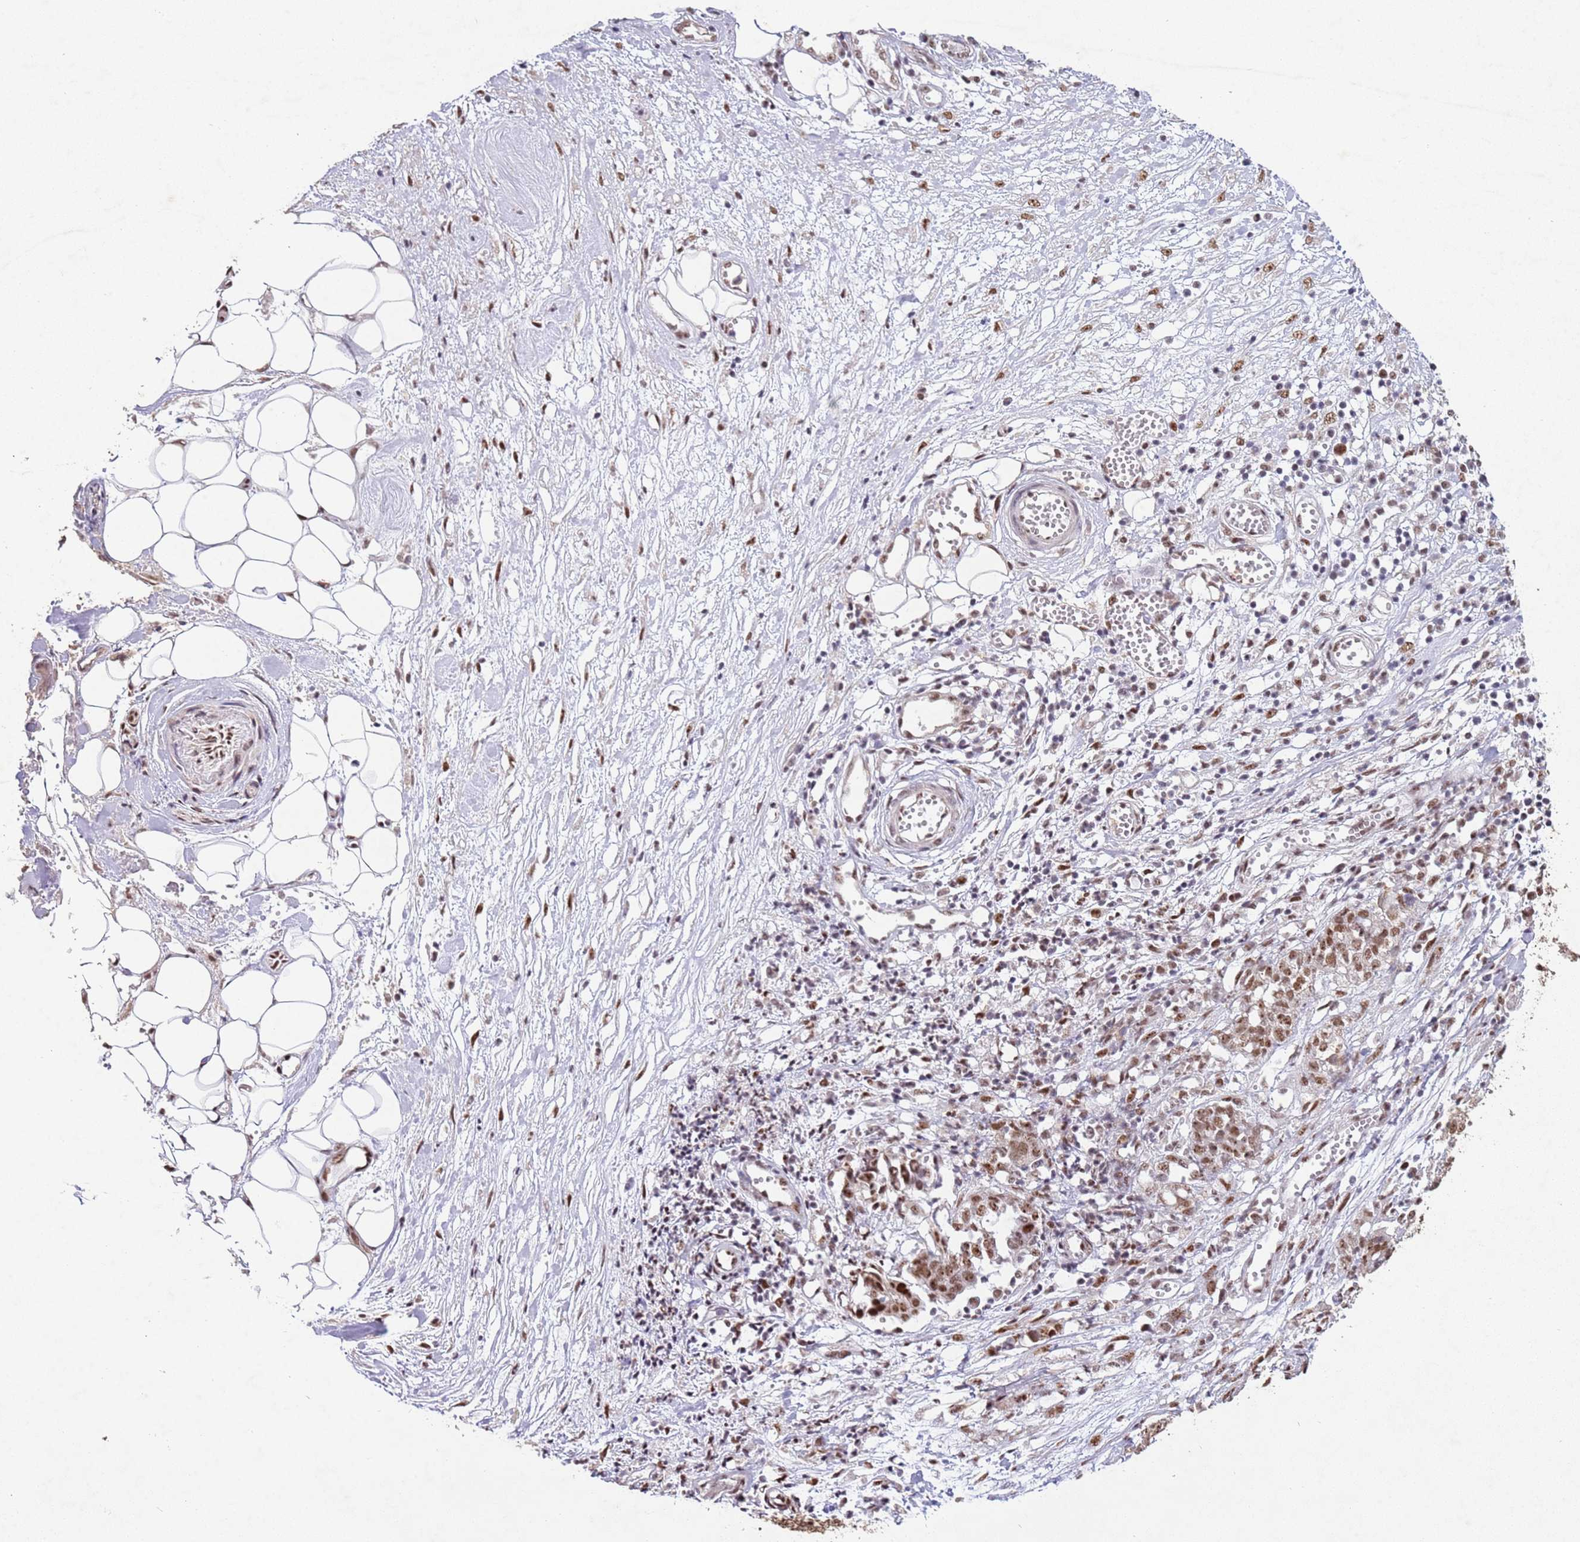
{"staining": {"intensity": "moderate", "quantity": ">75%", "location": "nuclear"}, "tissue": "ovarian cancer", "cell_type": "Tumor cells", "image_type": "cancer", "snomed": [{"axis": "morphology", "description": "Cystadenocarcinoma, serous, NOS"}, {"axis": "topography", "description": "Soft tissue"}, {"axis": "topography", "description": "Ovary"}], "caption": "IHC of ovarian cancer (serous cystadenocarcinoma) reveals medium levels of moderate nuclear staining in about >75% of tumor cells.", "gene": "ESF1", "patient": {"sex": "female", "age": 57}}